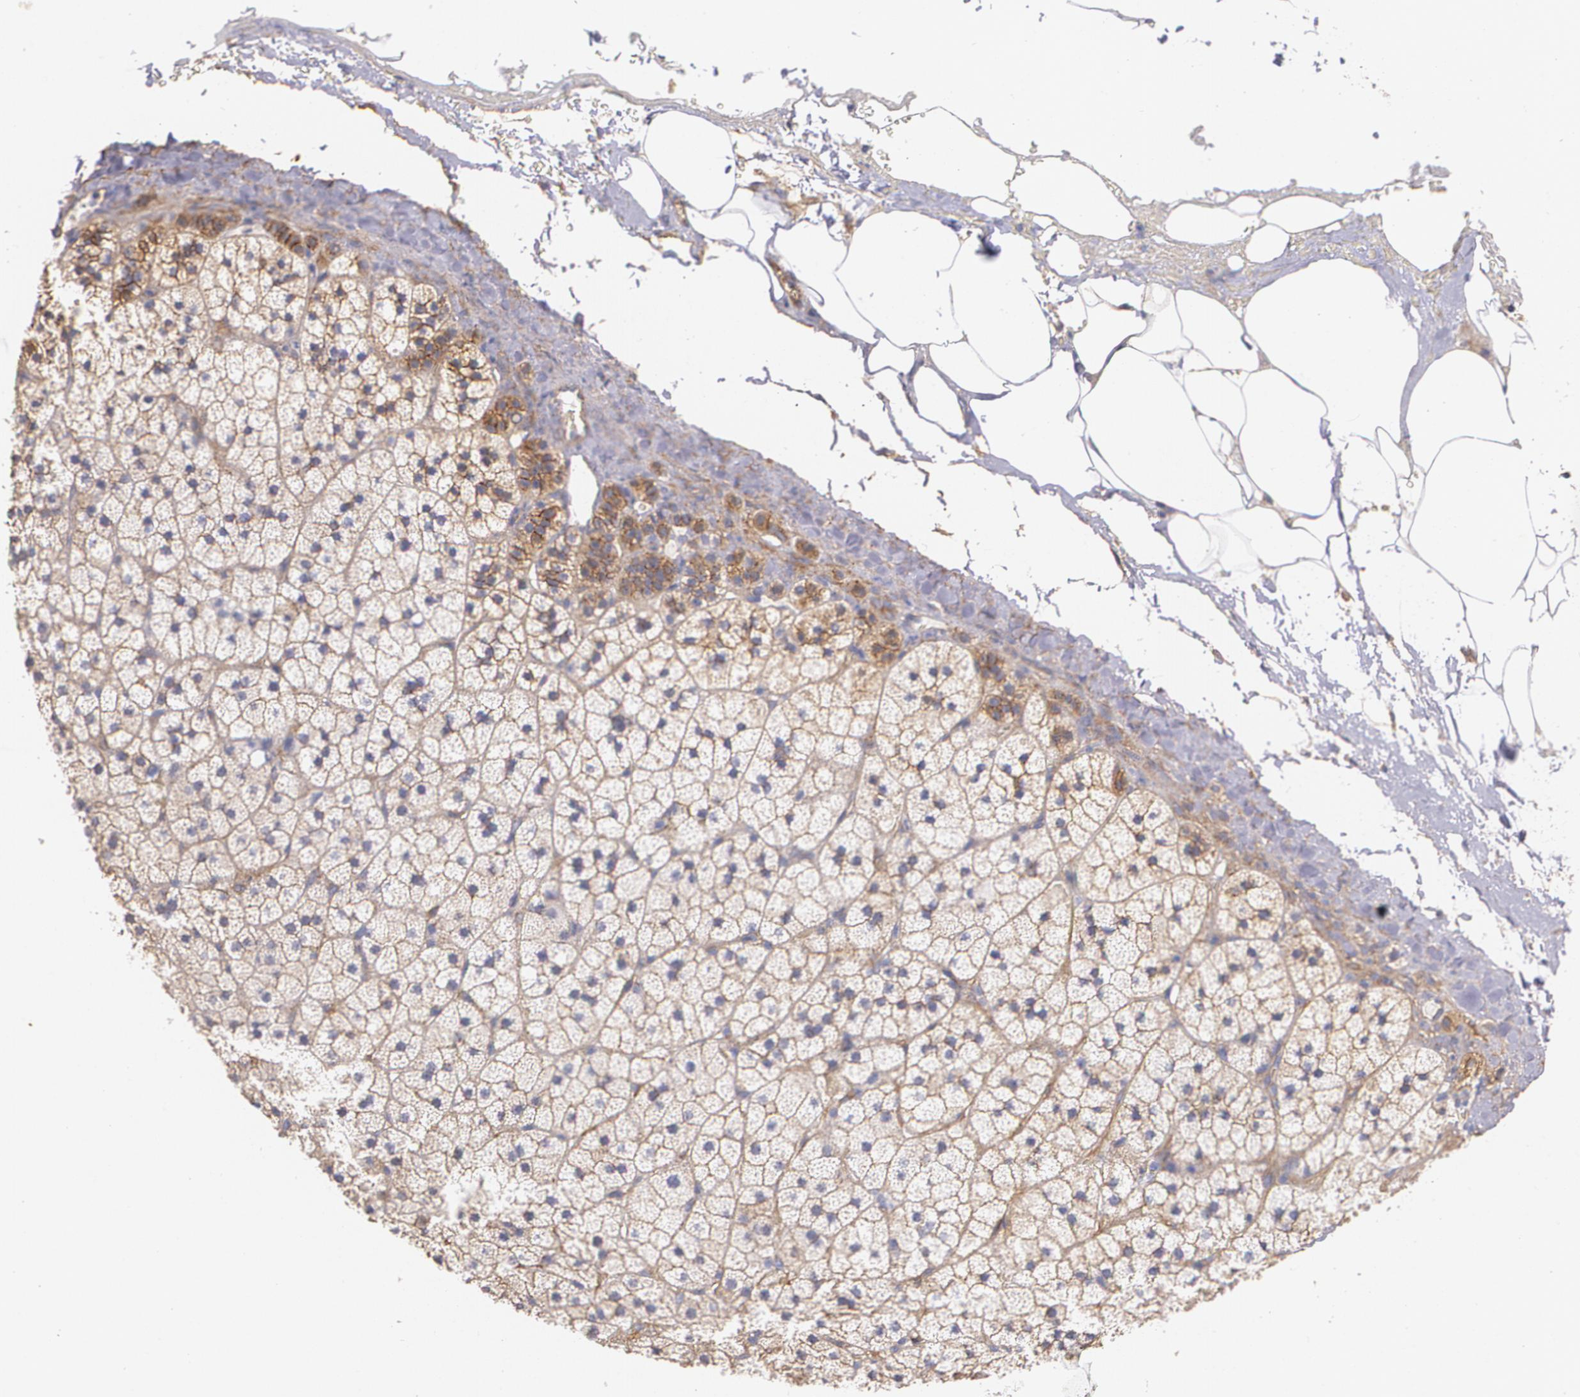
{"staining": {"intensity": "moderate", "quantity": "25%-75%", "location": "cytoplasmic/membranous"}, "tissue": "adrenal gland", "cell_type": "Glandular cells", "image_type": "normal", "snomed": [{"axis": "morphology", "description": "Normal tissue, NOS"}, {"axis": "topography", "description": "Adrenal gland"}], "caption": "A brown stain highlights moderate cytoplasmic/membranous expression of a protein in glandular cells of unremarkable adrenal gland.", "gene": "TJP1", "patient": {"sex": "male", "age": 35}}